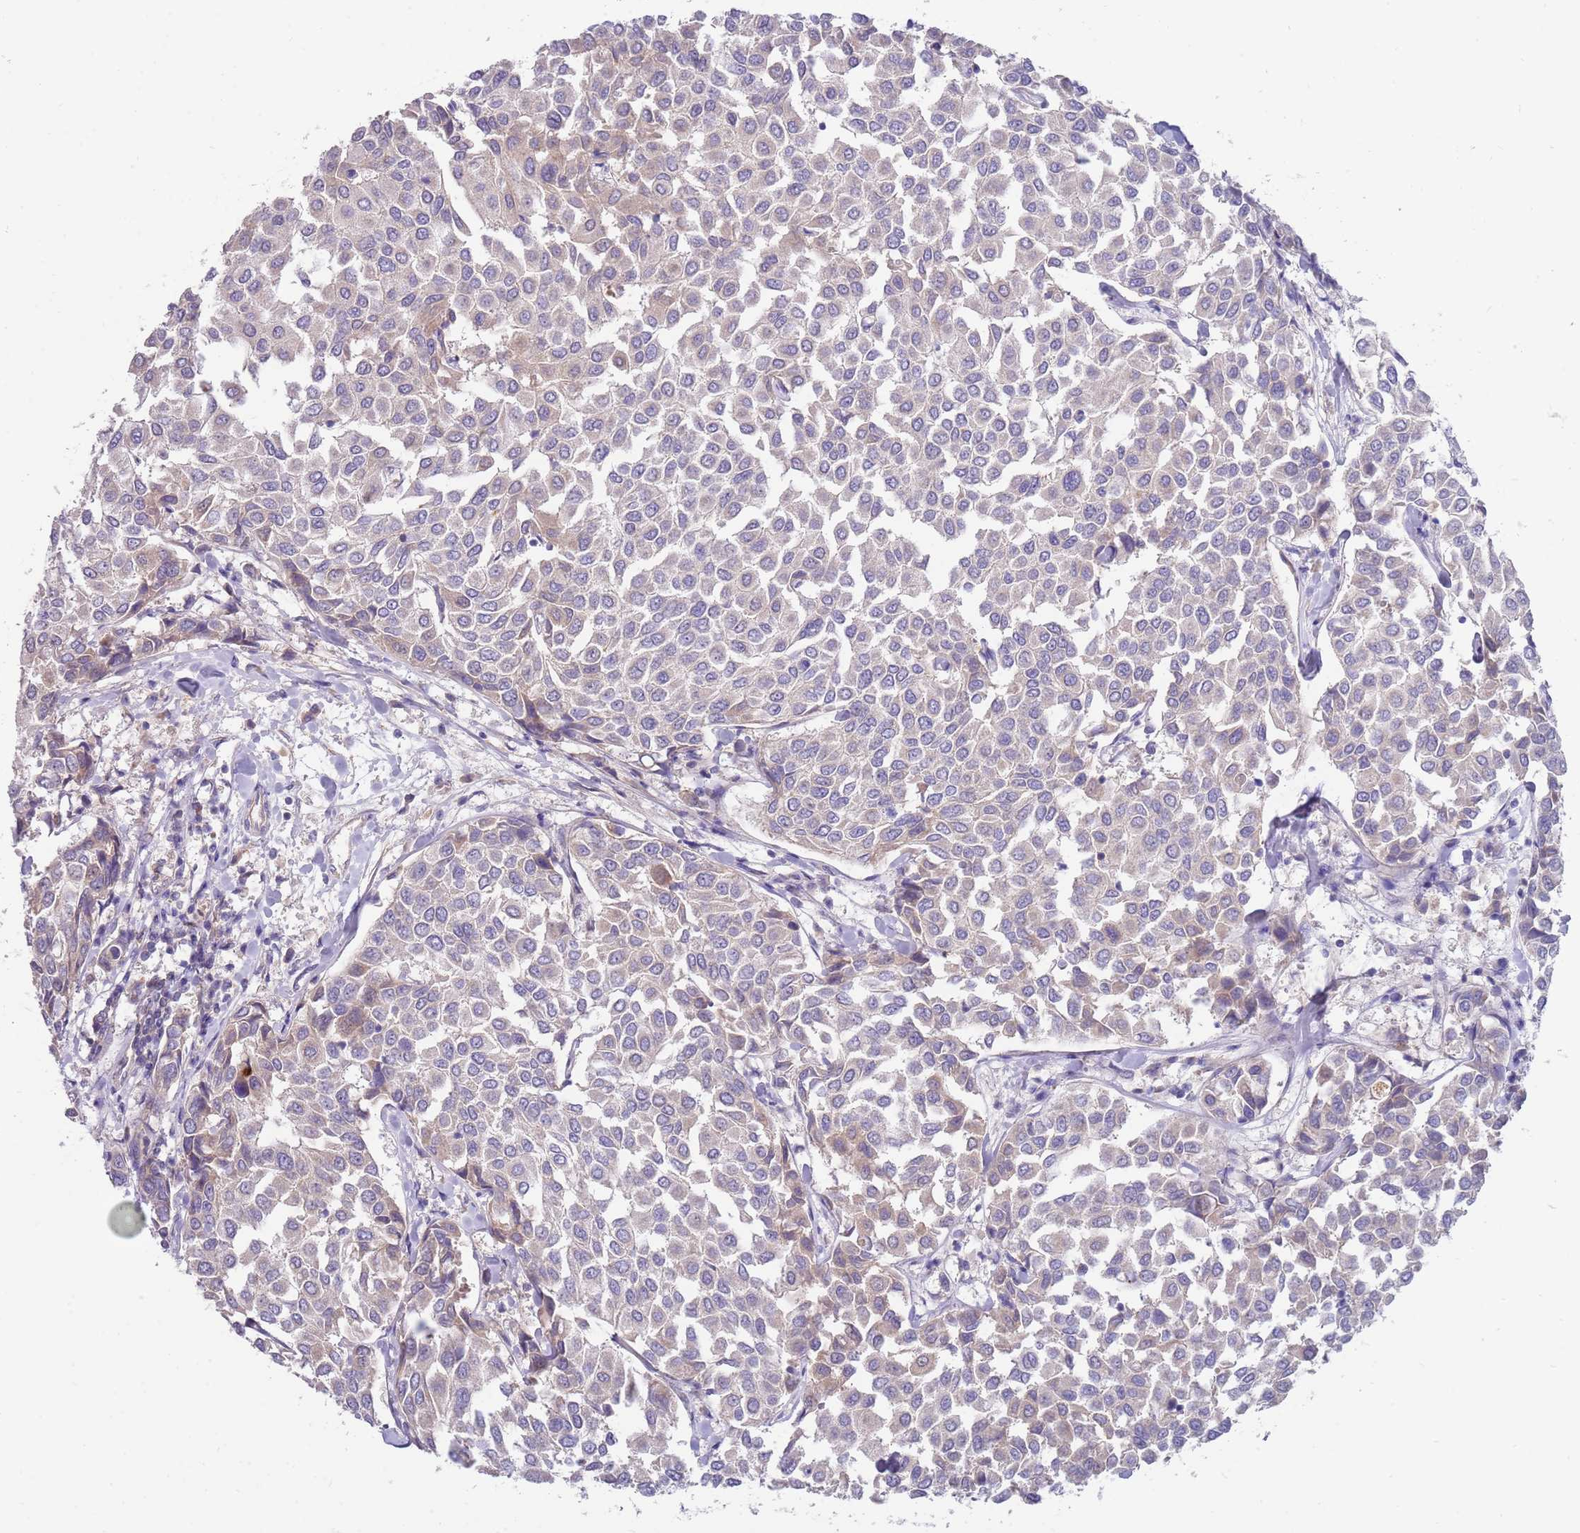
{"staining": {"intensity": "weak", "quantity": "25%-75%", "location": "cytoplasmic/membranous"}, "tissue": "breast cancer", "cell_type": "Tumor cells", "image_type": "cancer", "snomed": [{"axis": "morphology", "description": "Duct carcinoma"}, {"axis": "topography", "description": "Breast"}], "caption": "Protein analysis of infiltrating ductal carcinoma (breast) tissue reveals weak cytoplasmic/membranous staining in approximately 25%-75% of tumor cells. Nuclei are stained in blue.", "gene": "STK25", "patient": {"sex": "female", "age": 55}}